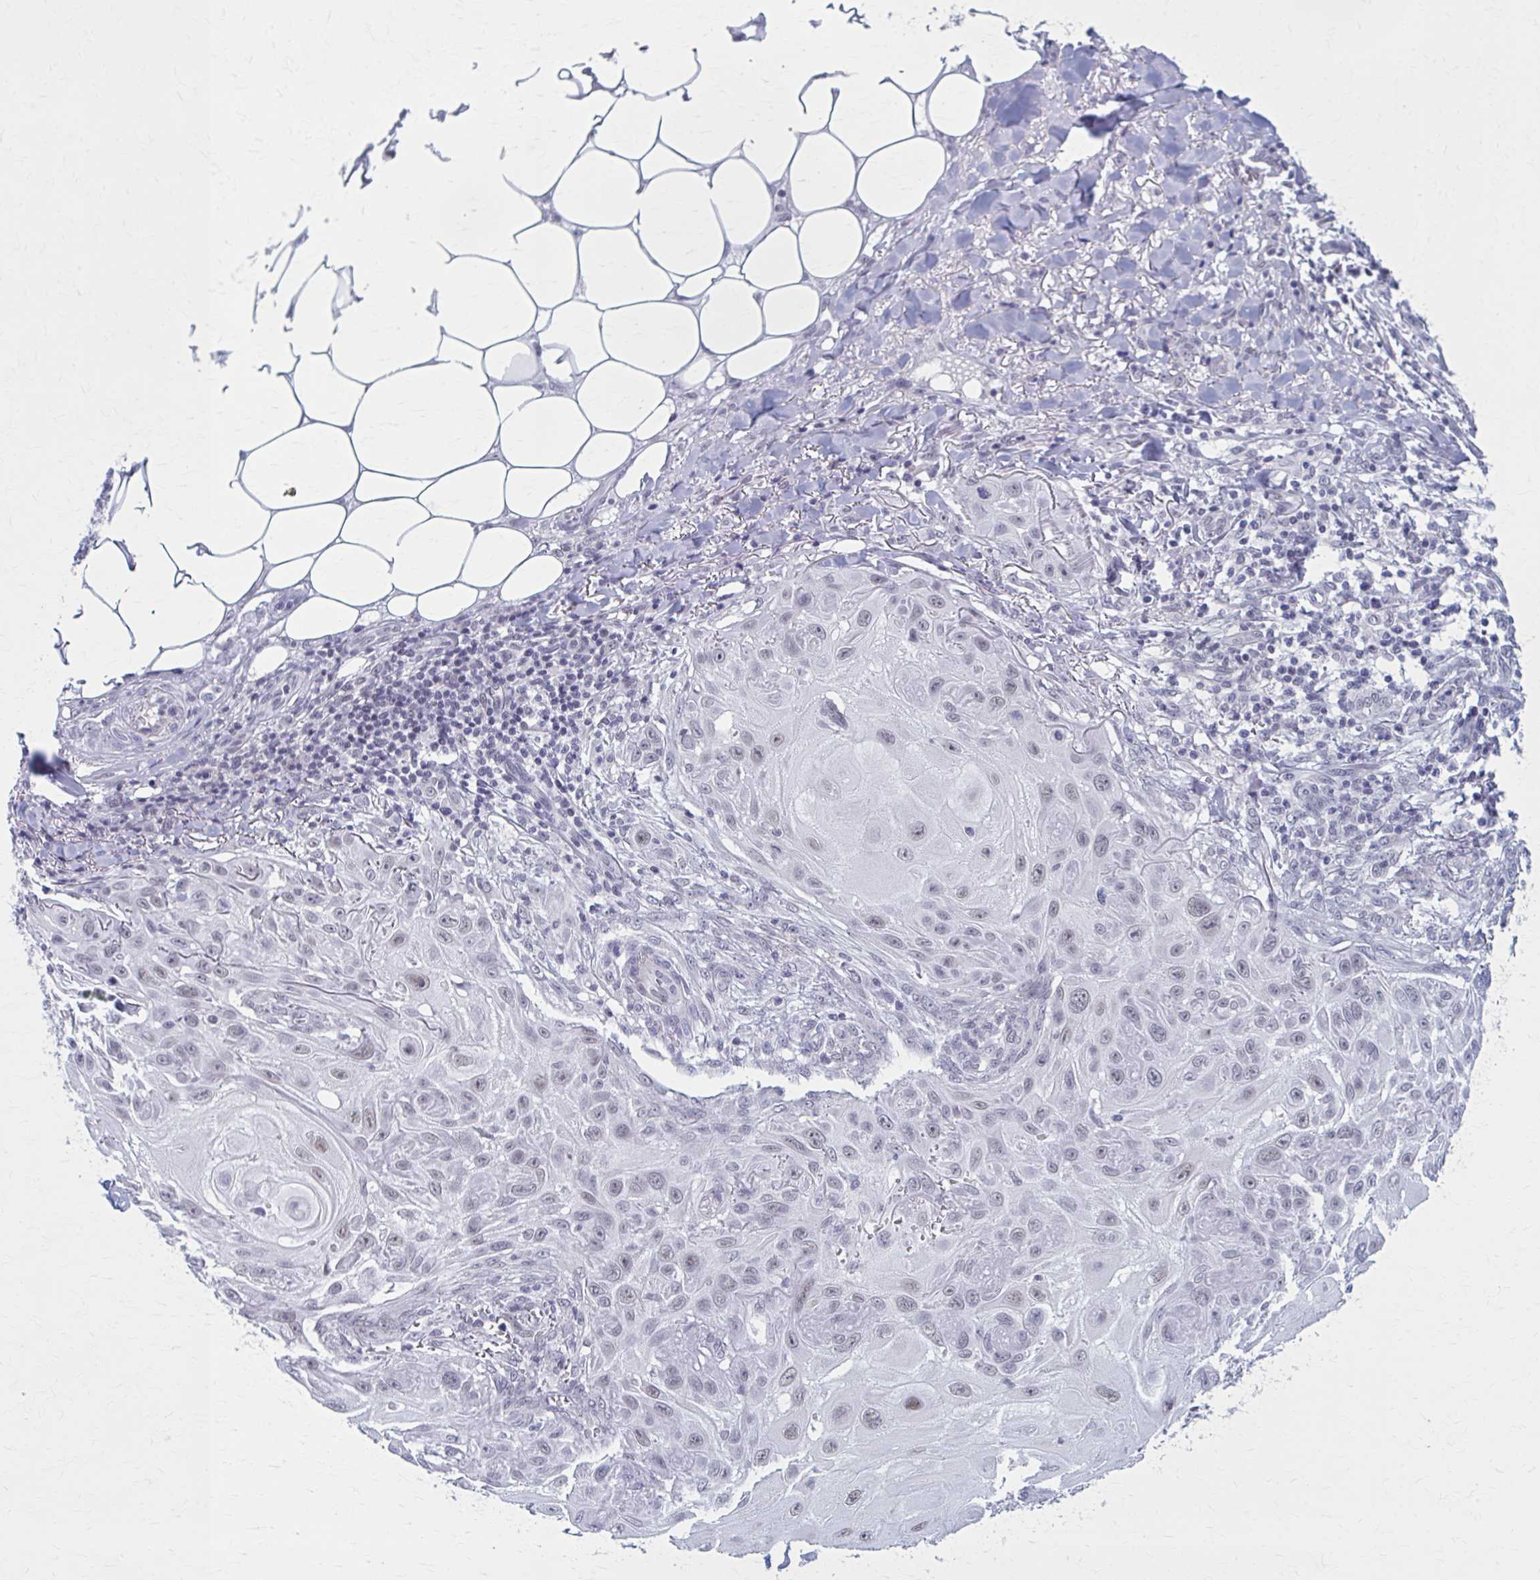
{"staining": {"intensity": "weak", "quantity": ">75%", "location": "nuclear"}, "tissue": "skin cancer", "cell_type": "Tumor cells", "image_type": "cancer", "snomed": [{"axis": "morphology", "description": "Squamous cell carcinoma, NOS"}, {"axis": "topography", "description": "Skin"}], "caption": "Weak nuclear protein positivity is appreciated in about >75% of tumor cells in squamous cell carcinoma (skin).", "gene": "CCDC105", "patient": {"sex": "female", "age": 91}}